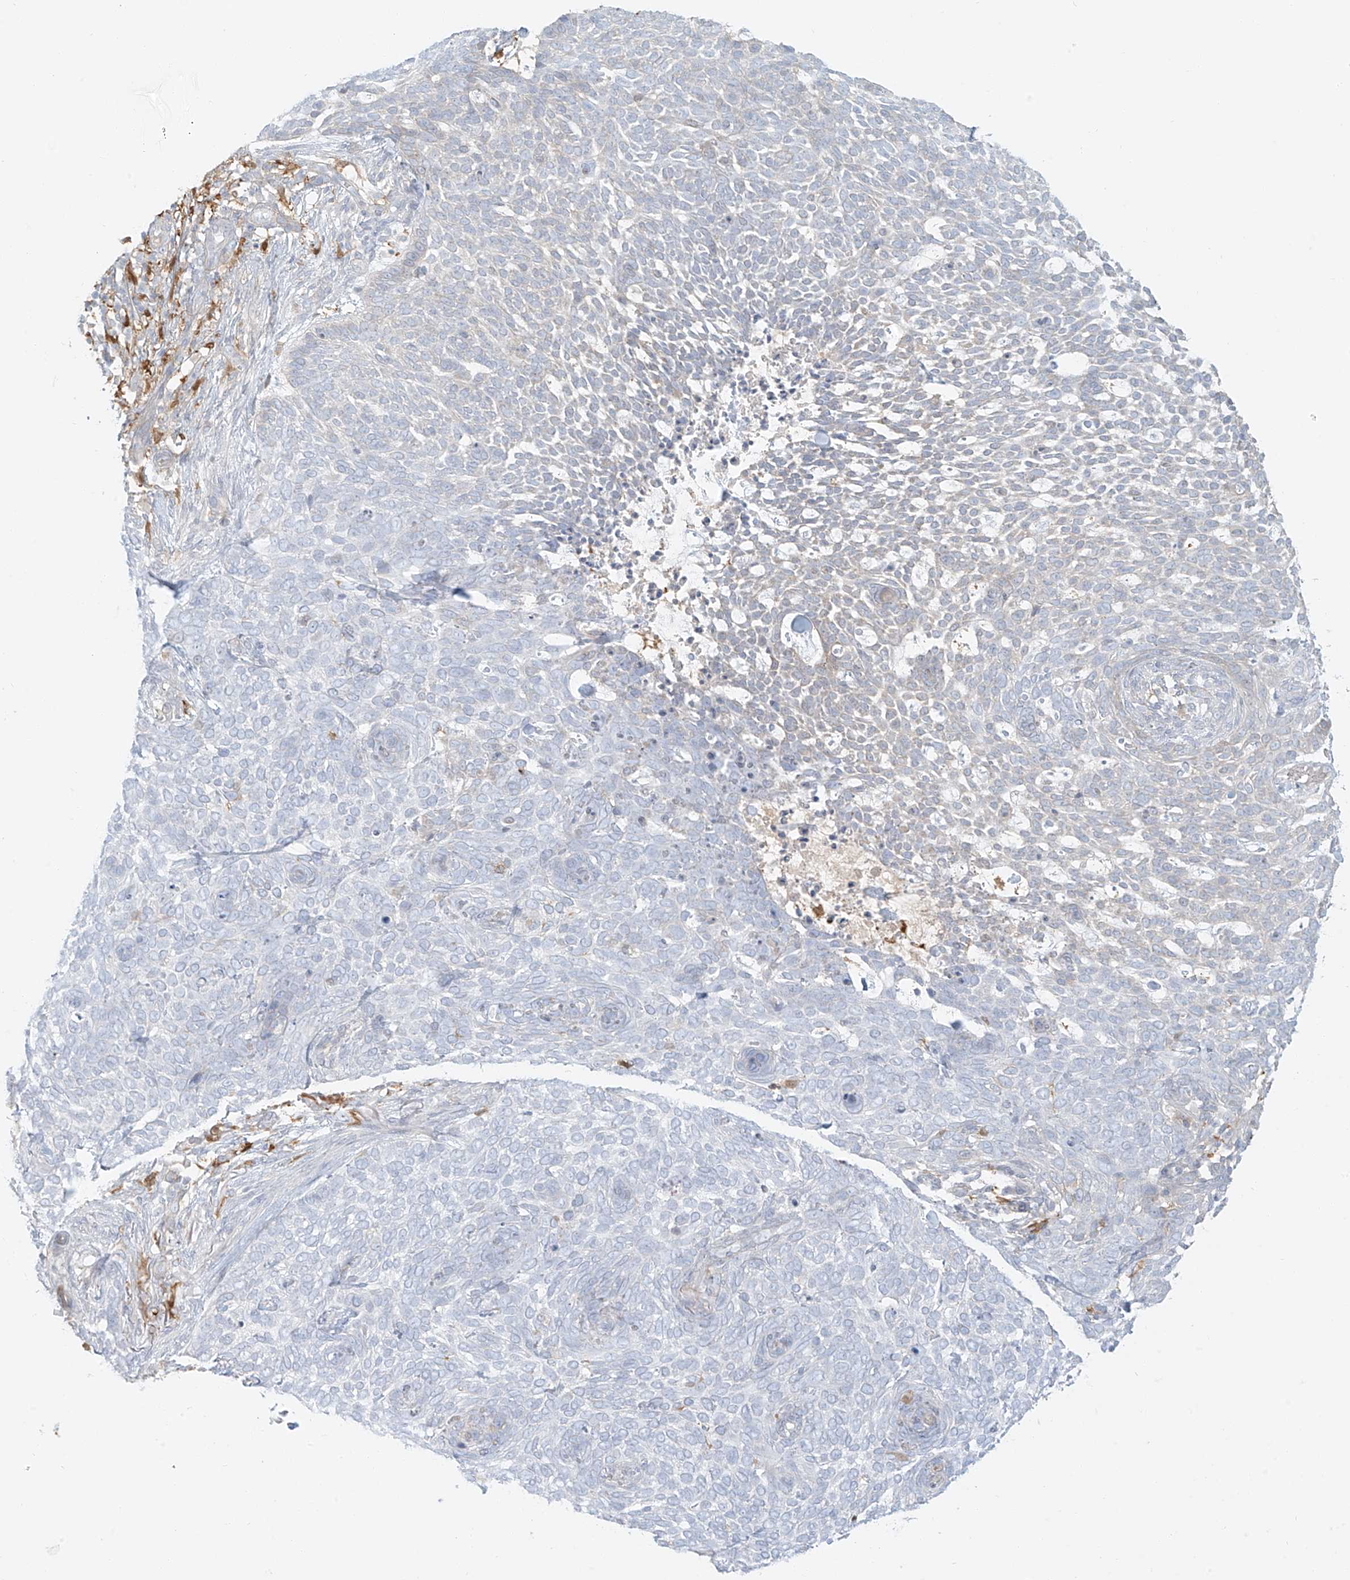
{"staining": {"intensity": "negative", "quantity": "none", "location": "none"}, "tissue": "skin cancer", "cell_type": "Tumor cells", "image_type": "cancer", "snomed": [{"axis": "morphology", "description": "Basal cell carcinoma"}, {"axis": "topography", "description": "Skin"}], "caption": "IHC of human skin basal cell carcinoma exhibits no expression in tumor cells.", "gene": "UPK1B", "patient": {"sex": "female", "age": 64}}